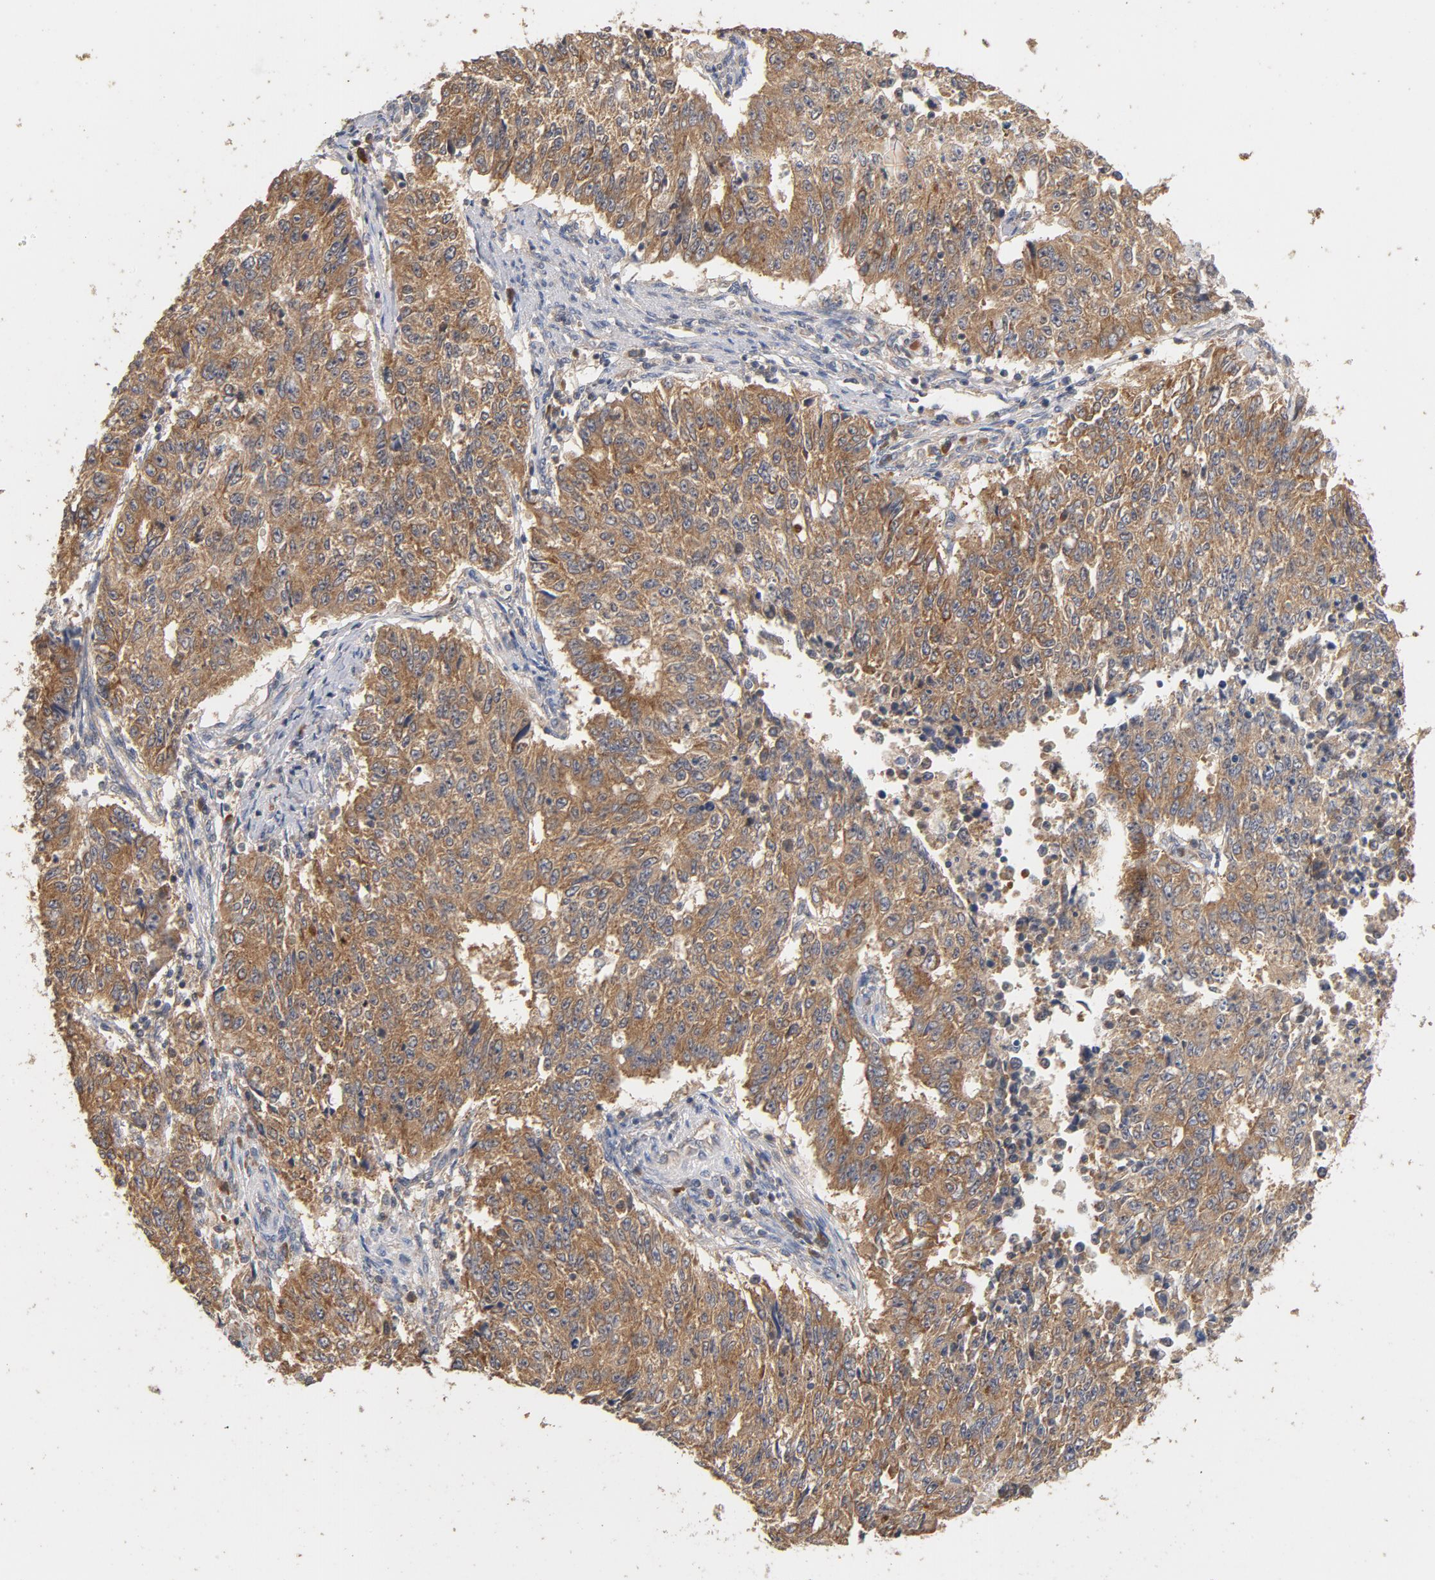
{"staining": {"intensity": "moderate", "quantity": ">75%", "location": "cytoplasmic/membranous"}, "tissue": "endometrial cancer", "cell_type": "Tumor cells", "image_type": "cancer", "snomed": [{"axis": "morphology", "description": "Adenocarcinoma, NOS"}, {"axis": "topography", "description": "Endometrium"}], "caption": "Human endometrial adenocarcinoma stained with a protein marker demonstrates moderate staining in tumor cells.", "gene": "DDX6", "patient": {"sex": "female", "age": 42}}